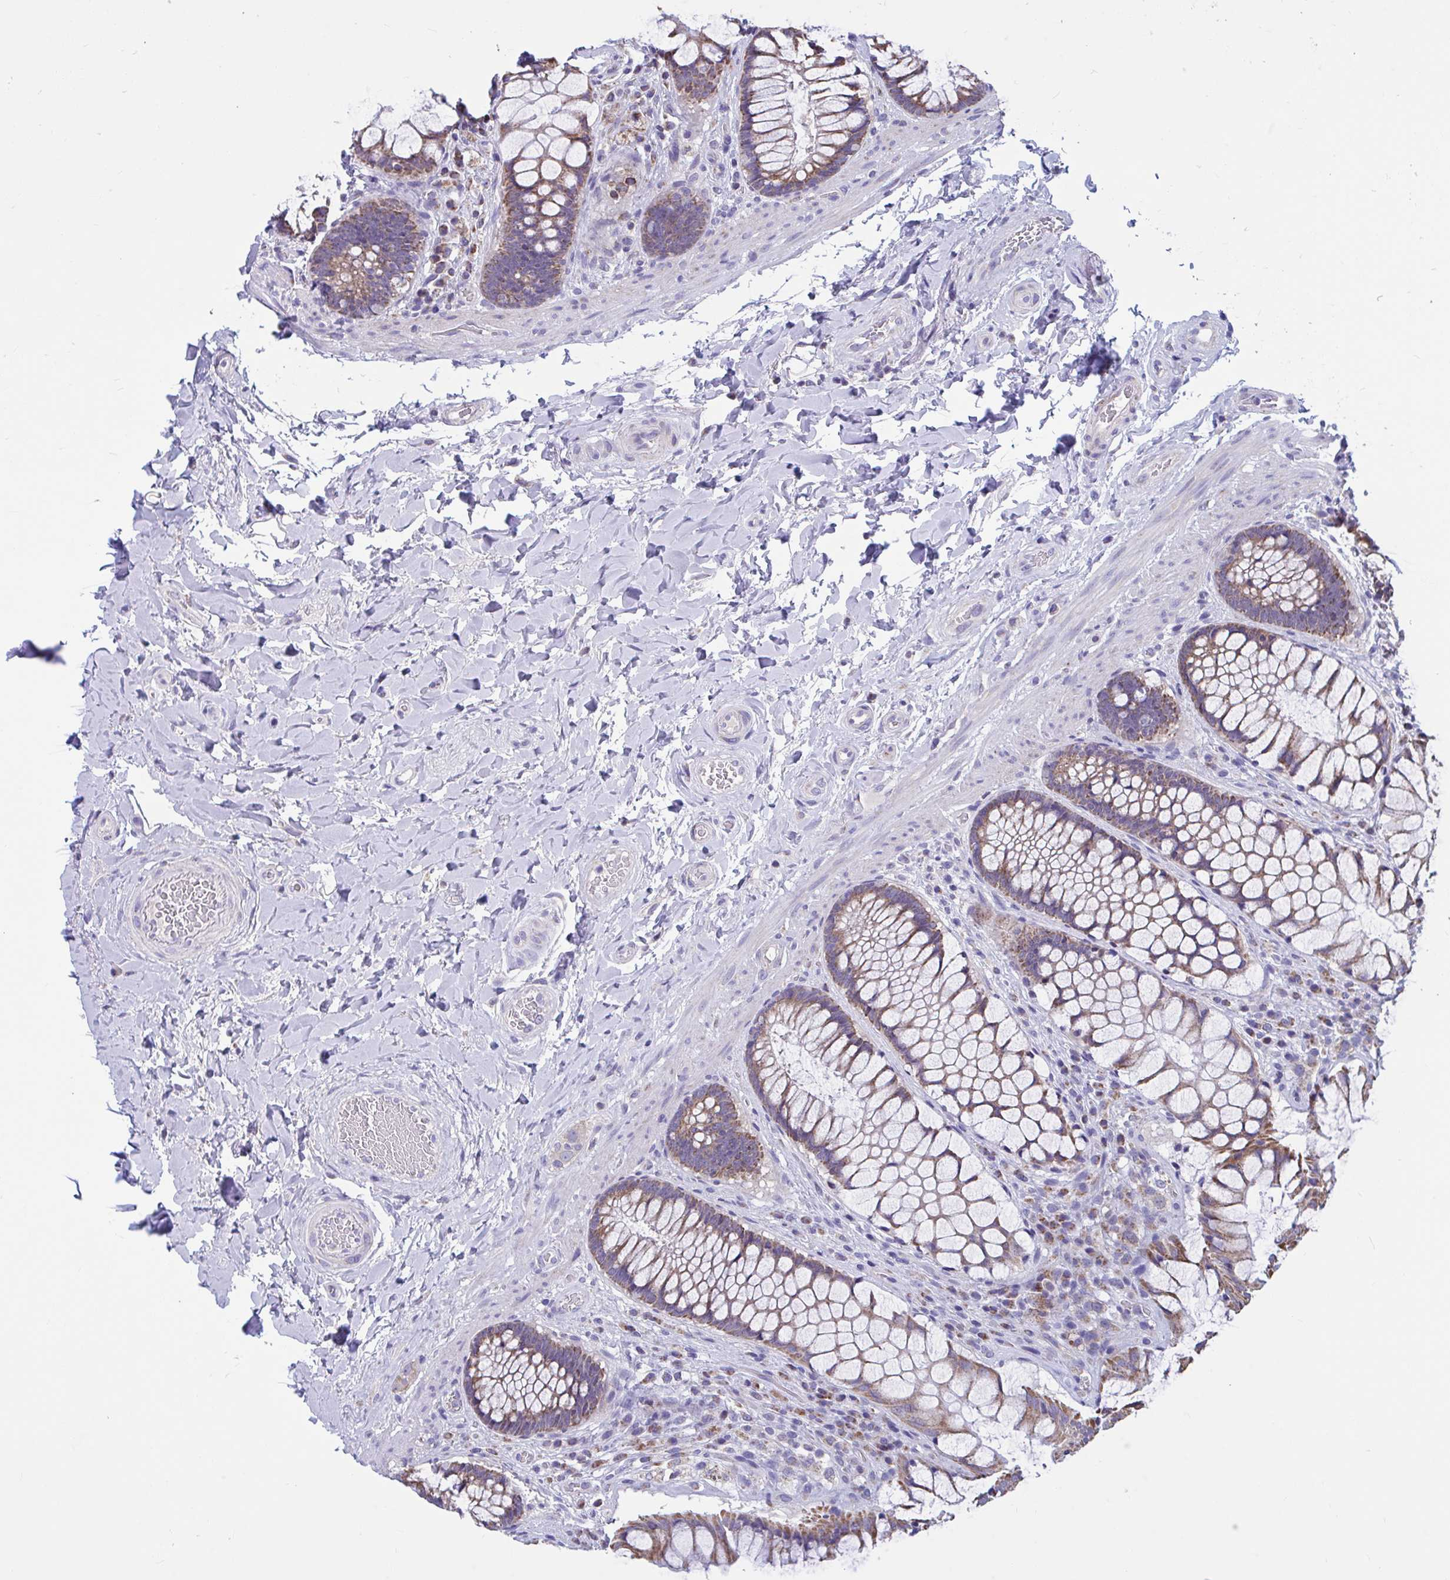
{"staining": {"intensity": "moderate", "quantity": ">75%", "location": "cytoplasmic/membranous"}, "tissue": "rectum", "cell_type": "Glandular cells", "image_type": "normal", "snomed": [{"axis": "morphology", "description": "Normal tissue, NOS"}, {"axis": "topography", "description": "Rectum"}], "caption": "Human rectum stained for a protein (brown) displays moderate cytoplasmic/membranous positive expression in approximately >75% of glandular cells.", "gene": "OR13A1", "patient": {"sex": "female", "age": 58}}